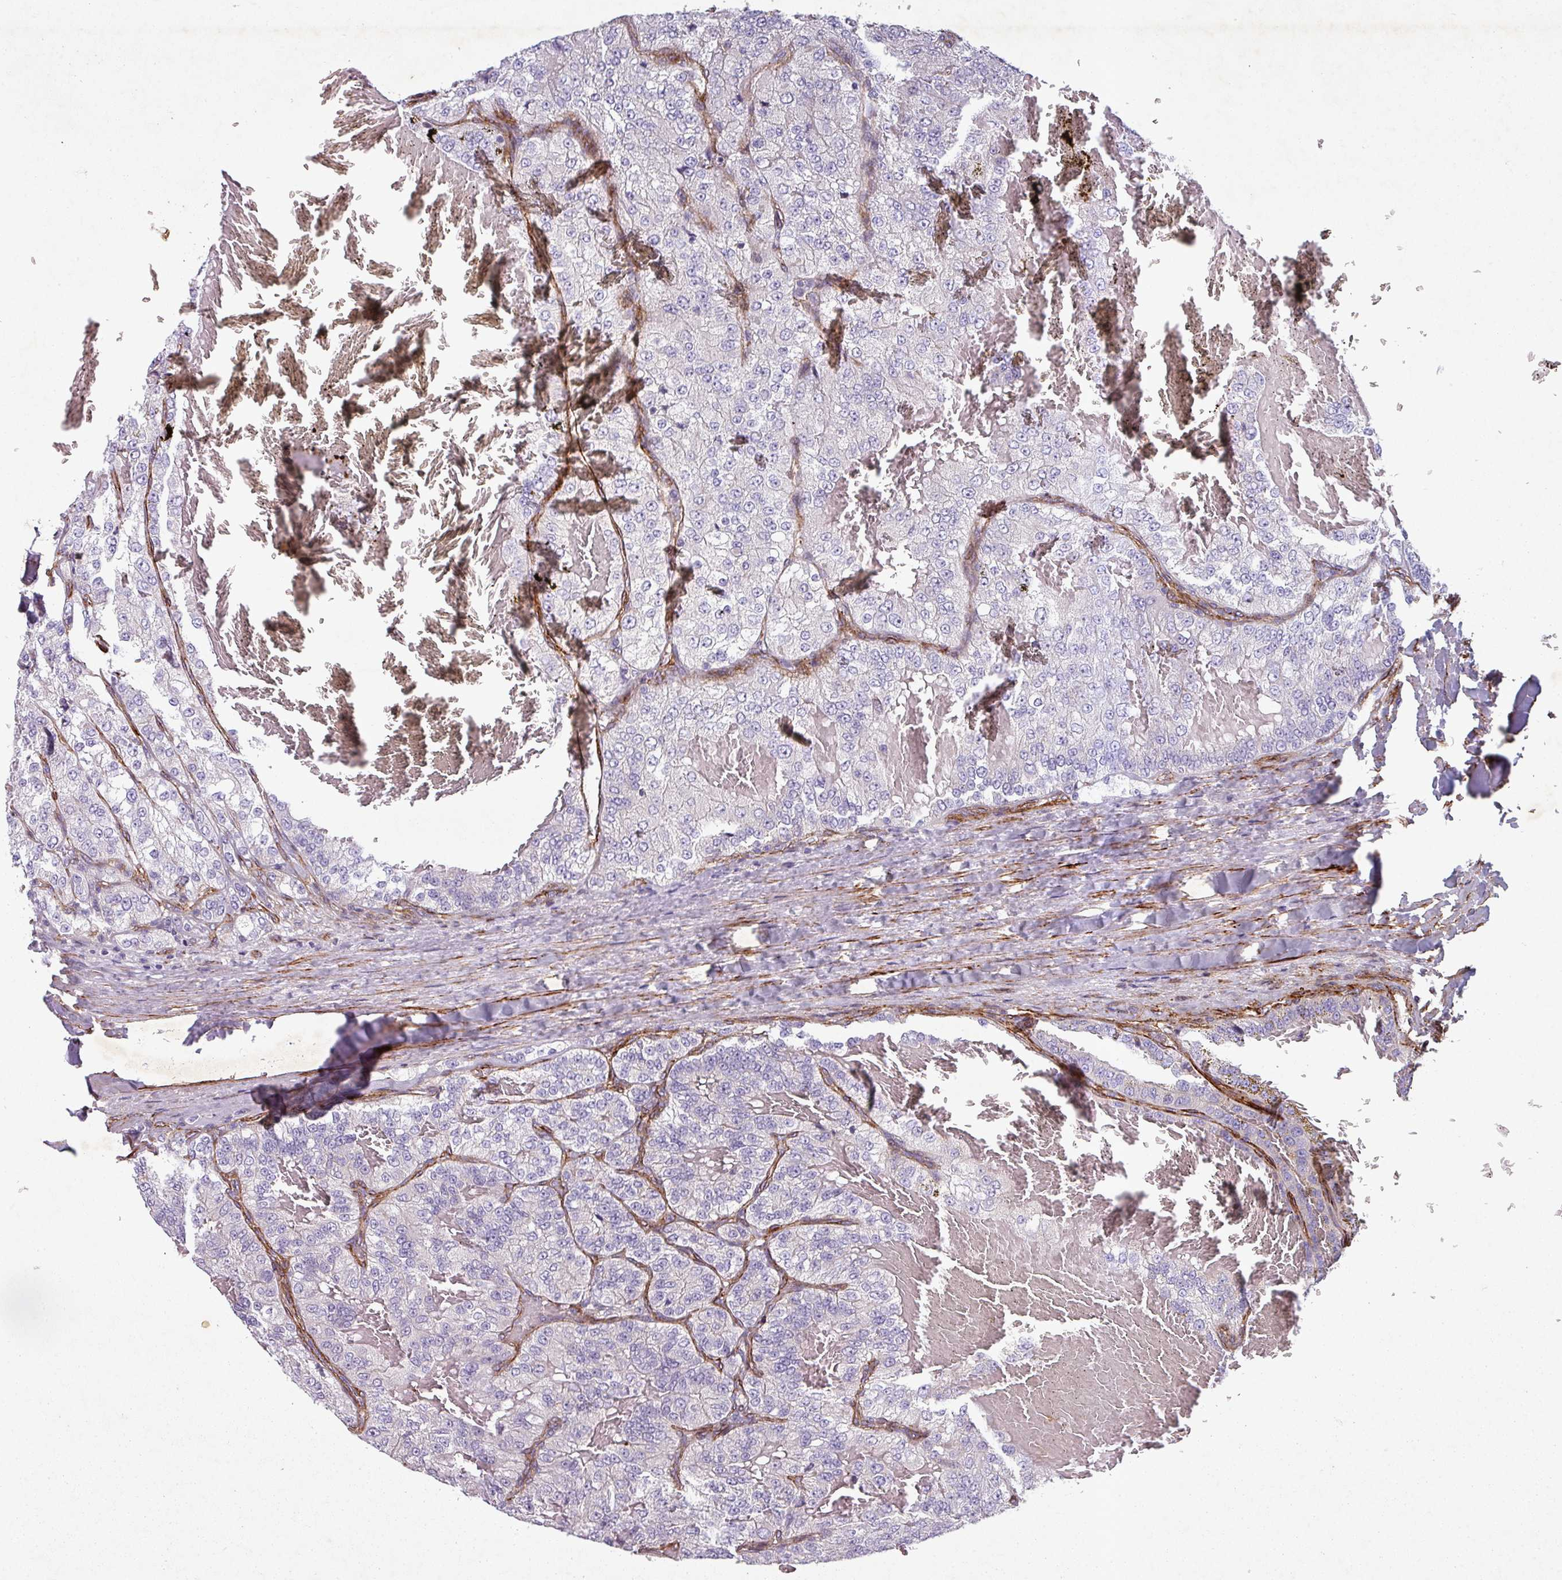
{"staining": {"intensity": "negative", "quantity": "none", "location": "none"}, "tissue": "renal cancer", "cell_type": "Tumor cells", "image_type": "cancer", "snomed": [{"axis": "morphology", "description": "Adenocarcinoma, NOS"}, {"axis": "topography", "description": "Kidney"}], "caption": "A histopathology image of human renal cancer (adenocarcinoma) is negative for staining in tumor cells.", "gene": "ATP2C2", "patient": {"sex": "female", "age": 63}}